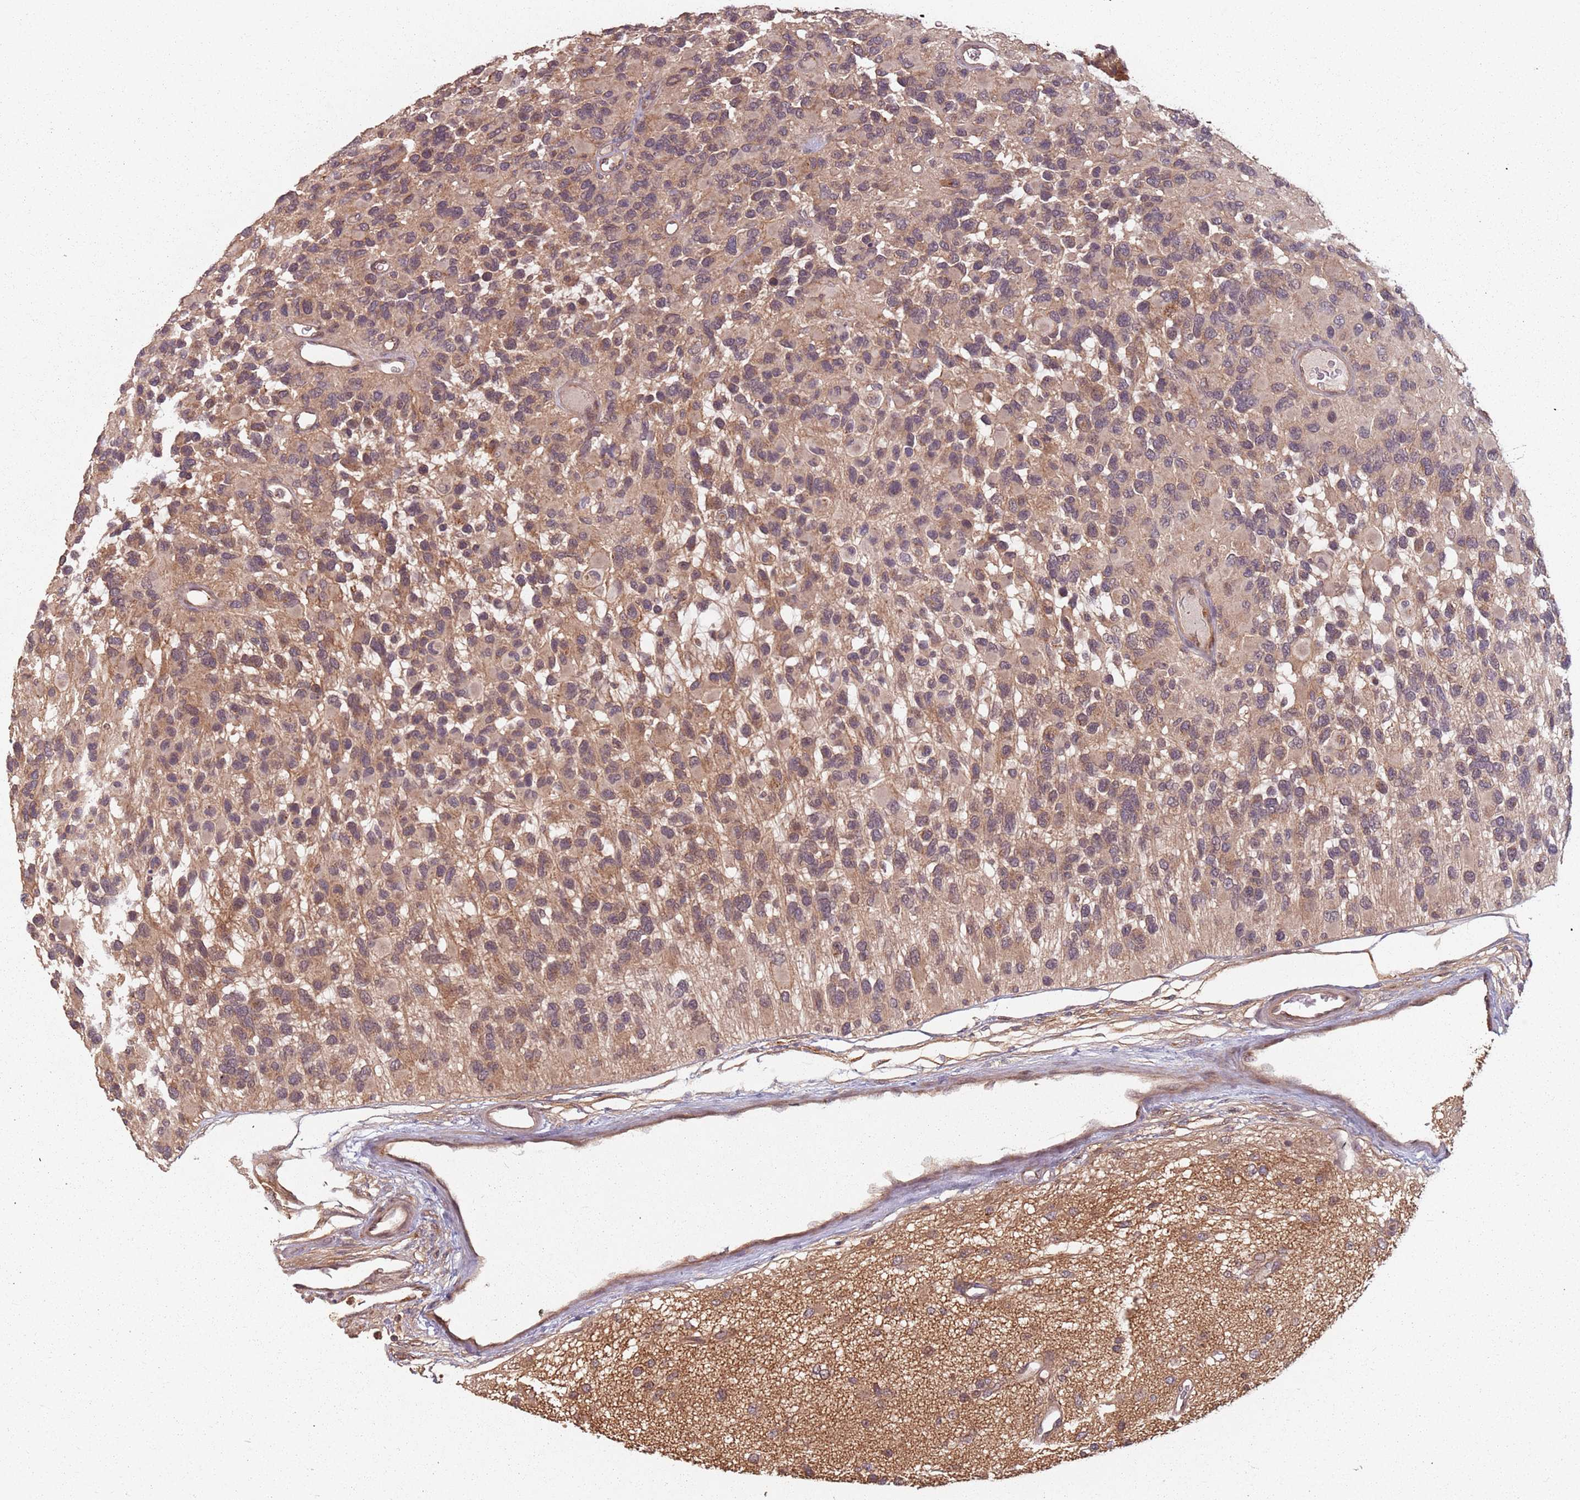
{"staining": {"intensity": "moderate", "quantity": ">75%", "location": "cytoplasmic/membranous"}, "tissue": "glioma", "cell_type": "Tumor cells", "image_type": "cancer", "snomed": [{"axis": "morphology", "description": "Glioma, malignant, High grade"}, {"axis": "topography", "description": "Brain"}], "caption": "Brown immunohistochemical staining in human glioma reveals moderate cytoplasmic/membranous positivity in about >75% of tumor cells.", "gene": "C3orf14", "patient": {"sex": "male", "age": 77}}